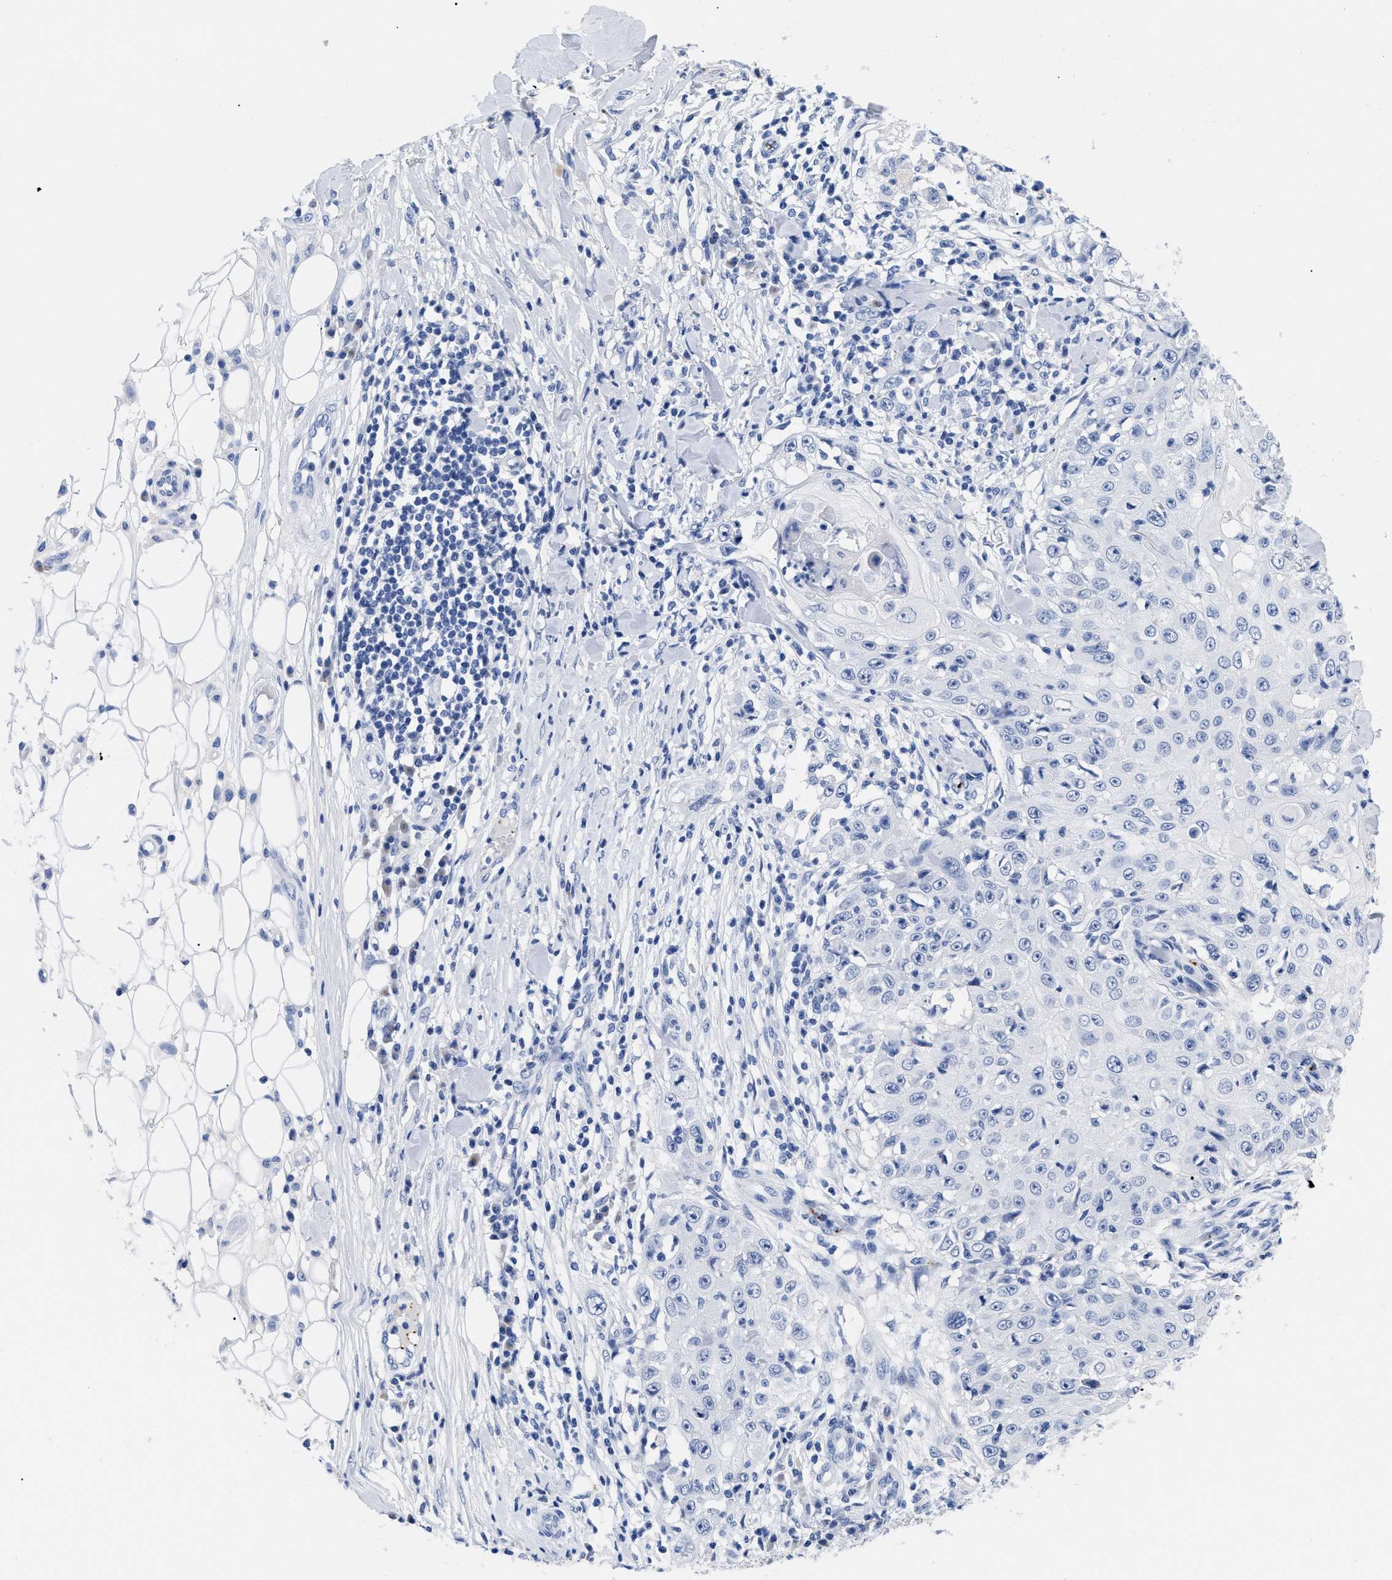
{"staining": {"intensity": "negative", "quantity": "none", "location": "none"}, "tissue": "skin cancer", "cell_type": "Tumor cells", "image_type": "cancer", "snomed": [{"axis": "morphology", "description": "Squamous cell carcinoma, NOS"}, {"axis": "topography", "description": "Skin"}], "caption": "There is no significant staining in tumor cells of skin cancer. The staining is performed using DAB brown chromogen with nuclei counter-stained in using hematoxylin.", "gene": "TREML1", "patient": {"sex": "male", "age": 86}}